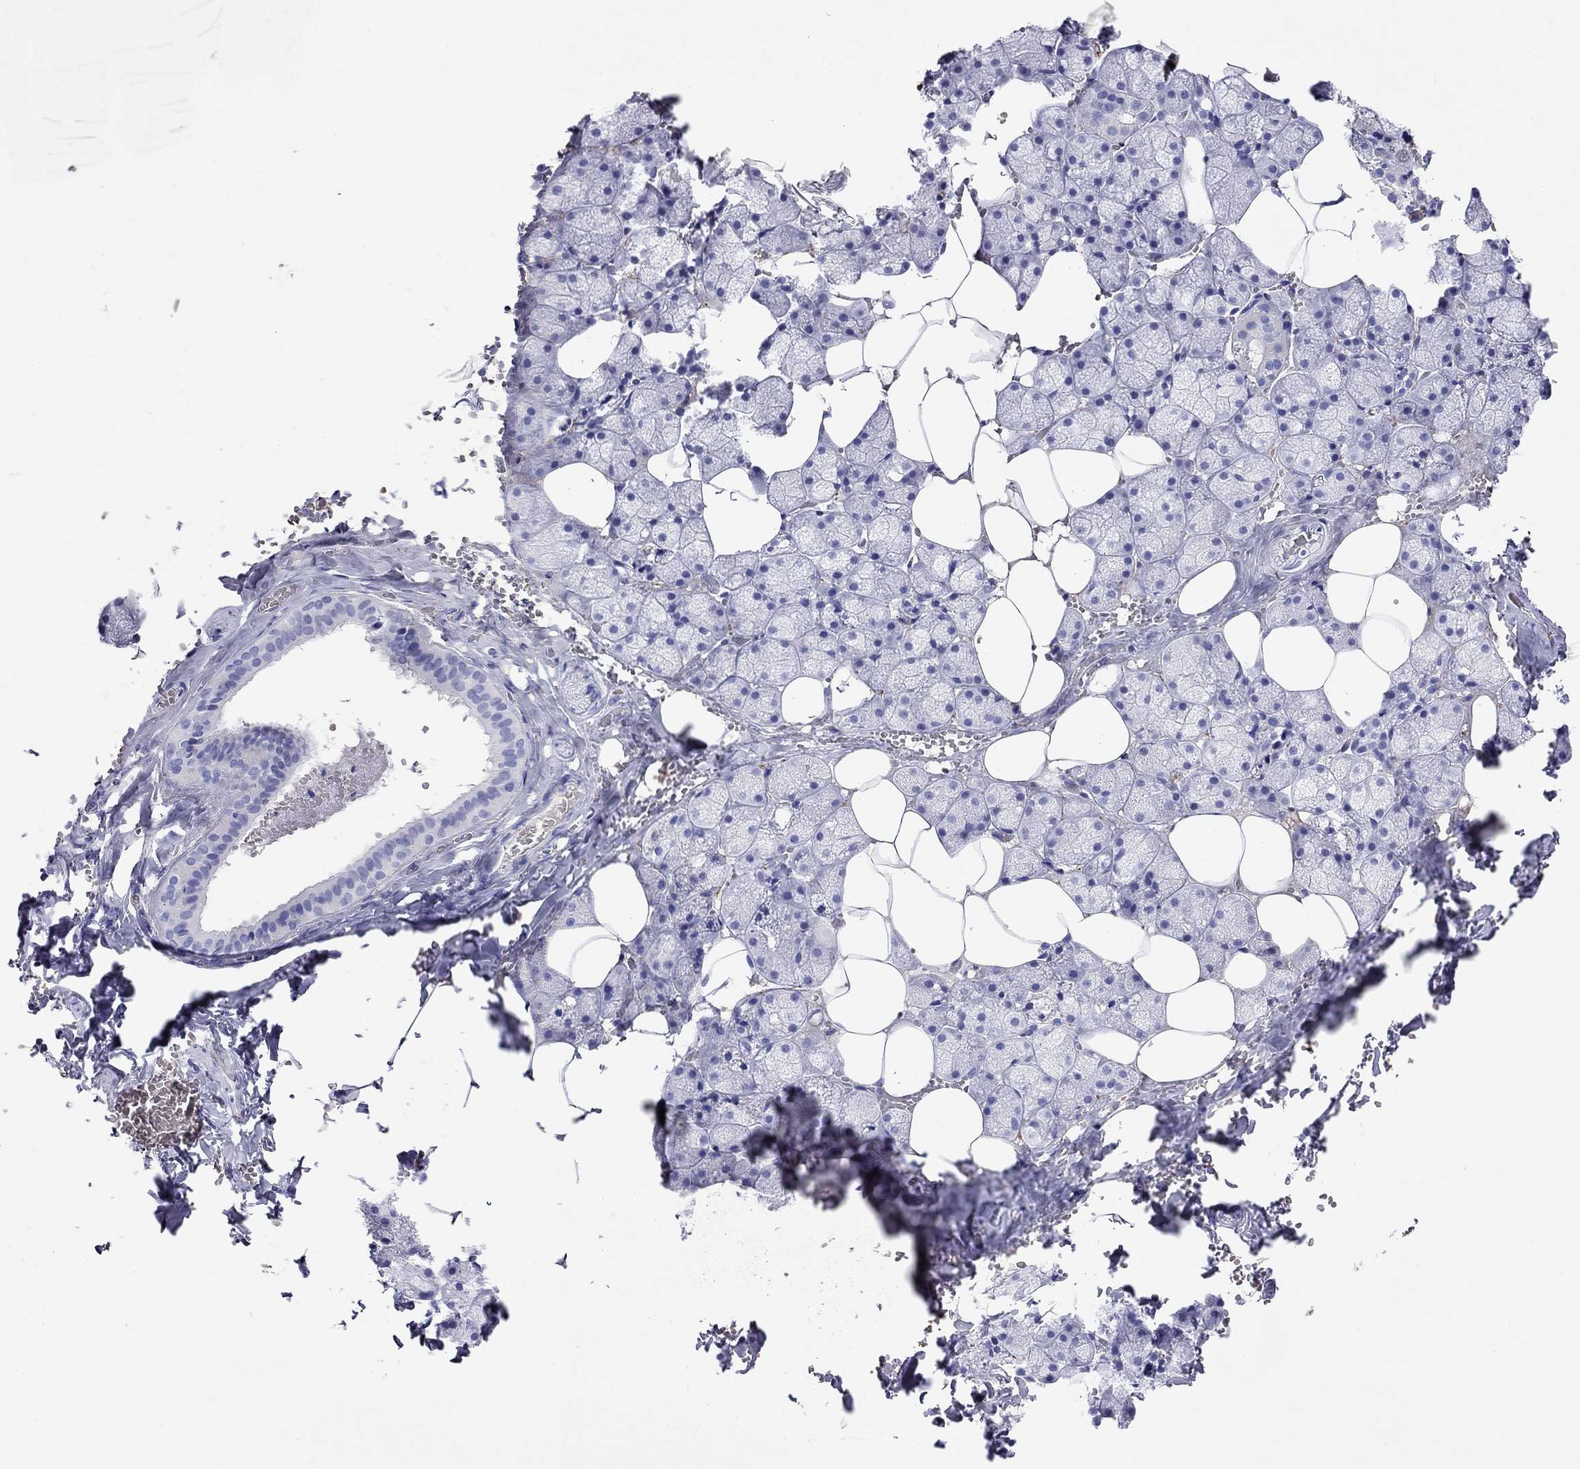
{"staining": {"intensity": "negative", "quantity": "none", "location": "none"}, "tissue": "salivary gland", "cell_type": "Glandular cells", "image_type": "normal", "snomed": [{"axis": "morphology", "description": "Normal tissue, NOS"}, {"axis": "topography", "description": "Salivary gland"}], "caption": "Salivary gland was stained to show a protein in brown. There is no significant staining in glandular cells. (DAB IHC with hematoxylin counter stain).", "gene": "PTPRN", "patient": {"sex": "male", "age": 38}}